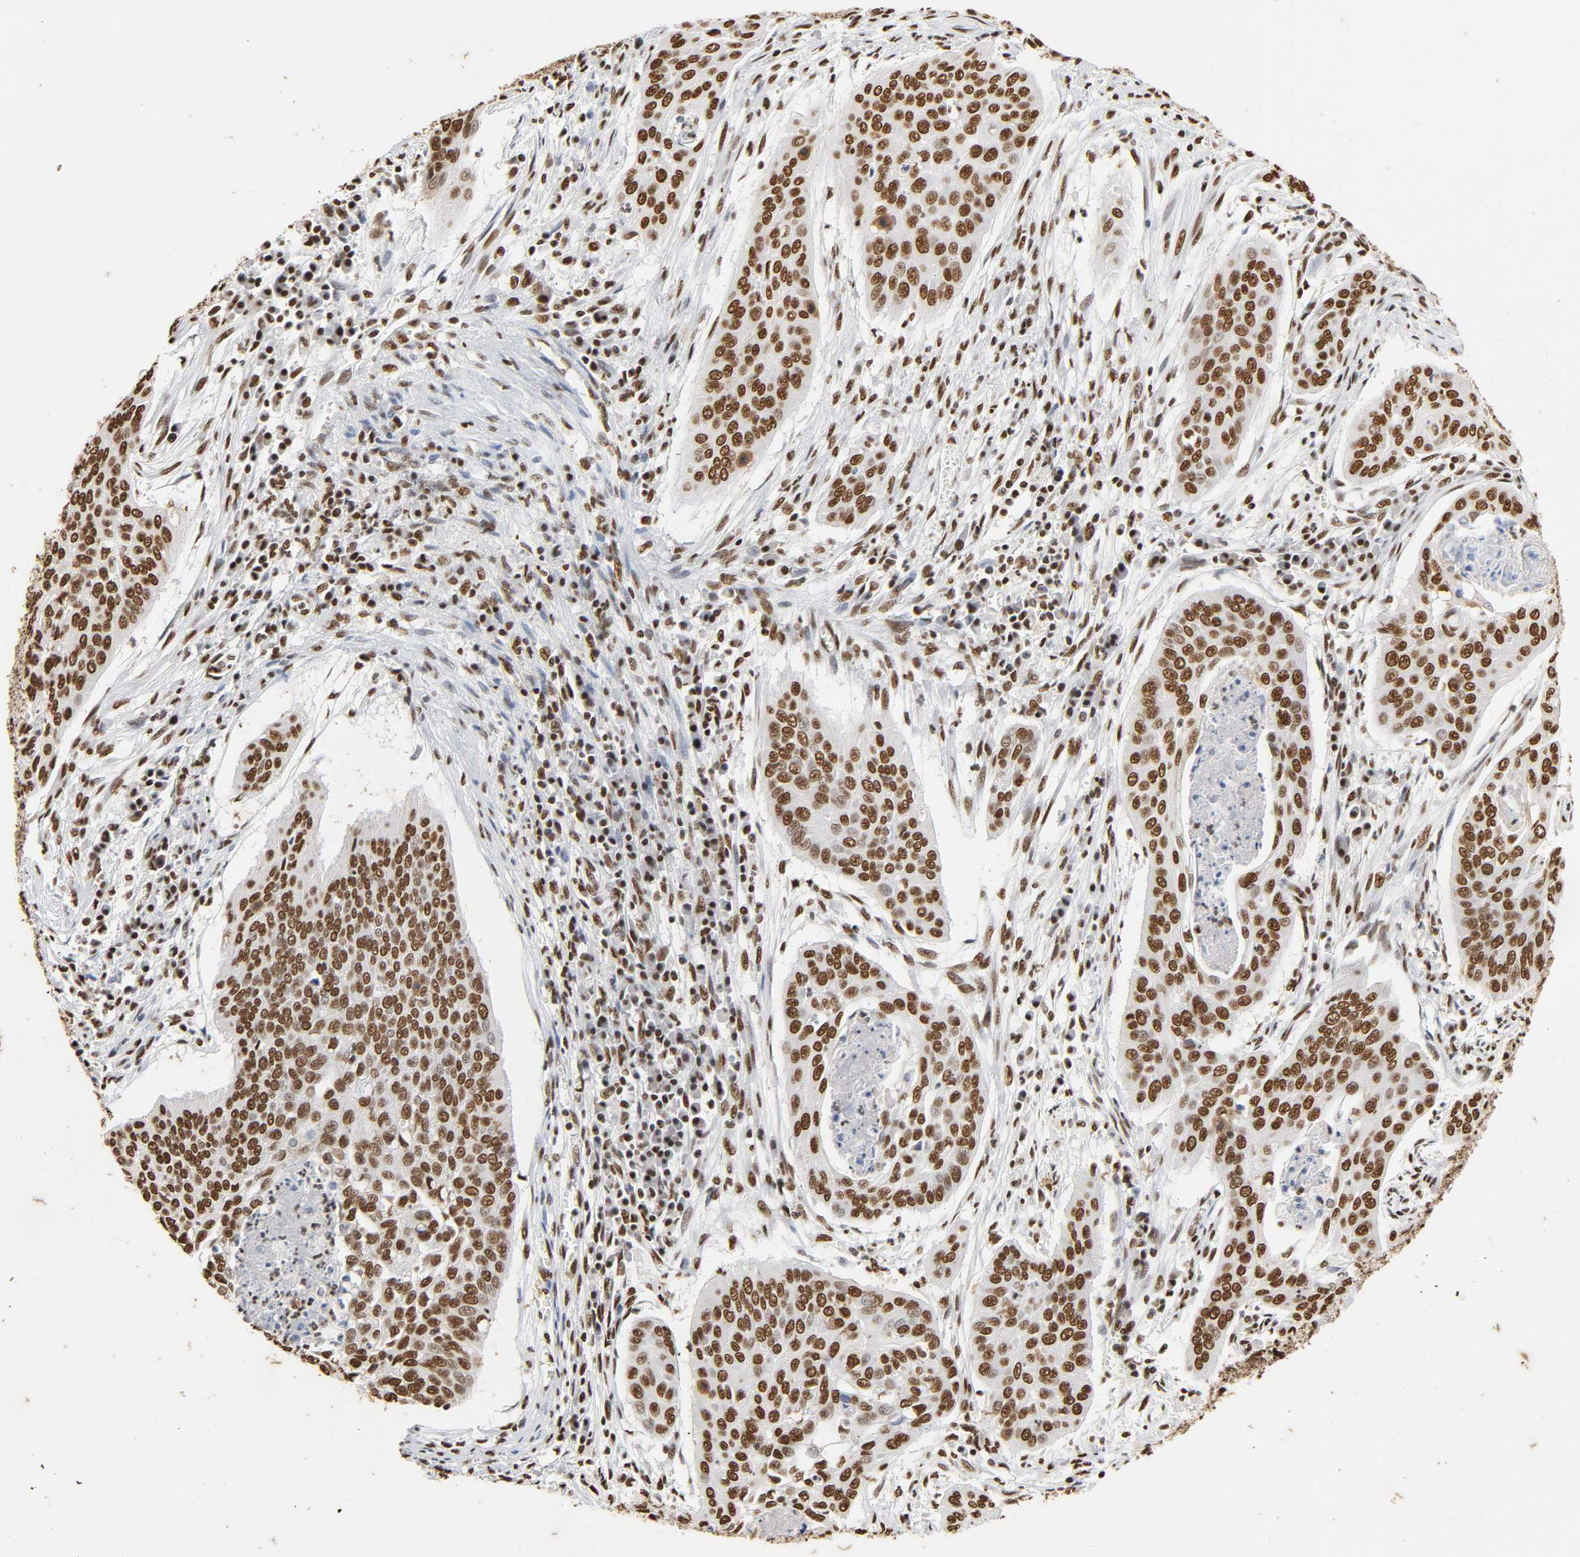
{"staining": {"intensity": "strong", "quantity": ">75%", "location": "nuclear"}, "tissue": "cervical cancer", "cell_type": "Tumor cells", "image_type": "cancer", "snomed": [{"axis": "morphology", "description": "Squamous cell carcinoma, NOS"}, {"axis": "topography", "description": "Cervix"}], "caption": "About >75% of tumor cells in cervical cancer (squamous cell carcinoma) demonstrate strong nuclear protein expression as visualized by brown immunohistochemical staining.", "gene": "HNRNPC", "patient": {"sex": "female", "age": 39}}